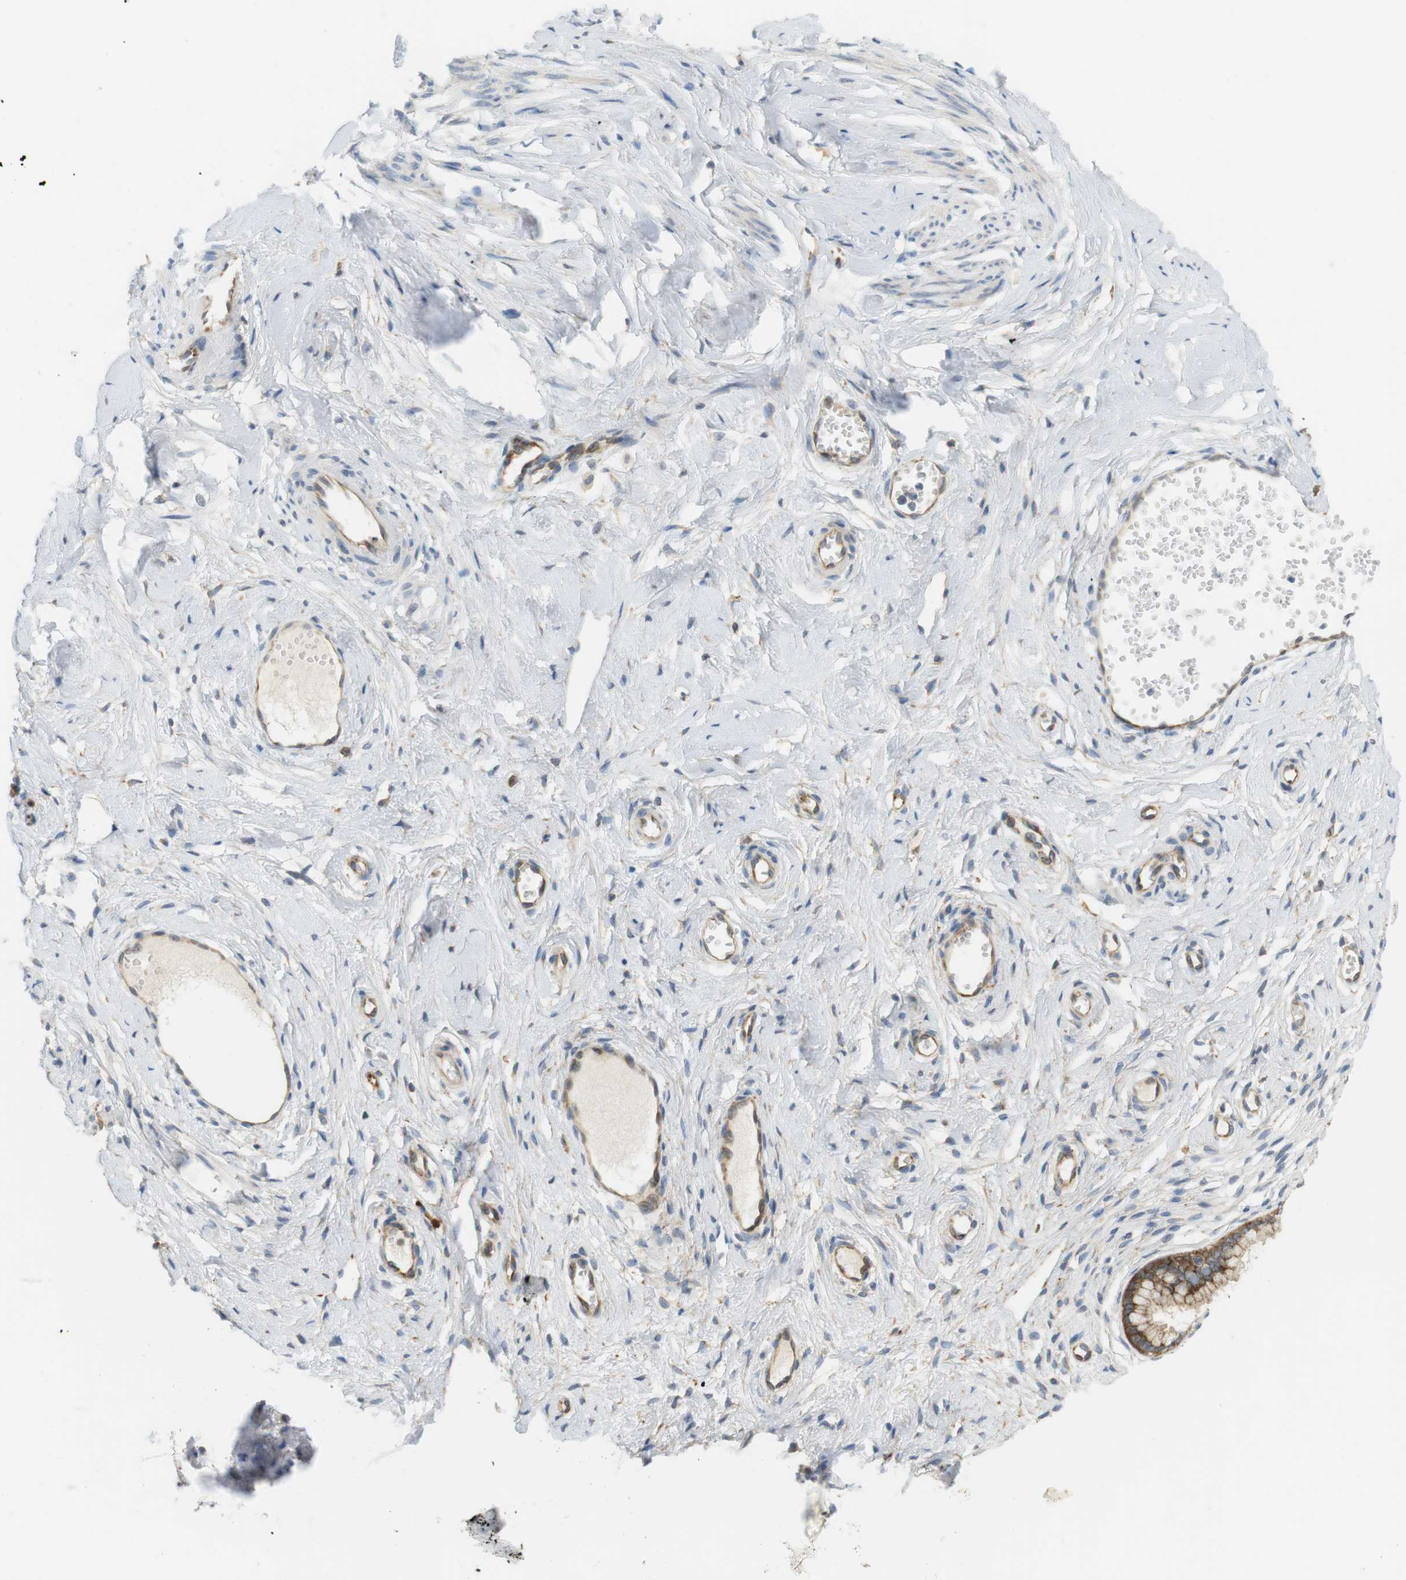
{"staining": {"intensity": "strong", "quantity": ">75%", "location": "cytoplasmic/membranous"}, "tissue": "cervix", "cell_type": "Glandular cells", "image_type": "normal", "snomed": [{"axis": "morphology", "description": "Normal tissue, NOS"}, {"axis": "topography", "description": "Cervix"}], "caption": "The photomicrograph demonstrates a brown stain indicating the presence of a protein in the cytoplasmic/membranous of glandular cells in cervix. (brown staining indicates protein expression, while blue staining denotes nuclei).", "gene": "TMEM200A", "patient": {"sex": "female", "age": 65}}